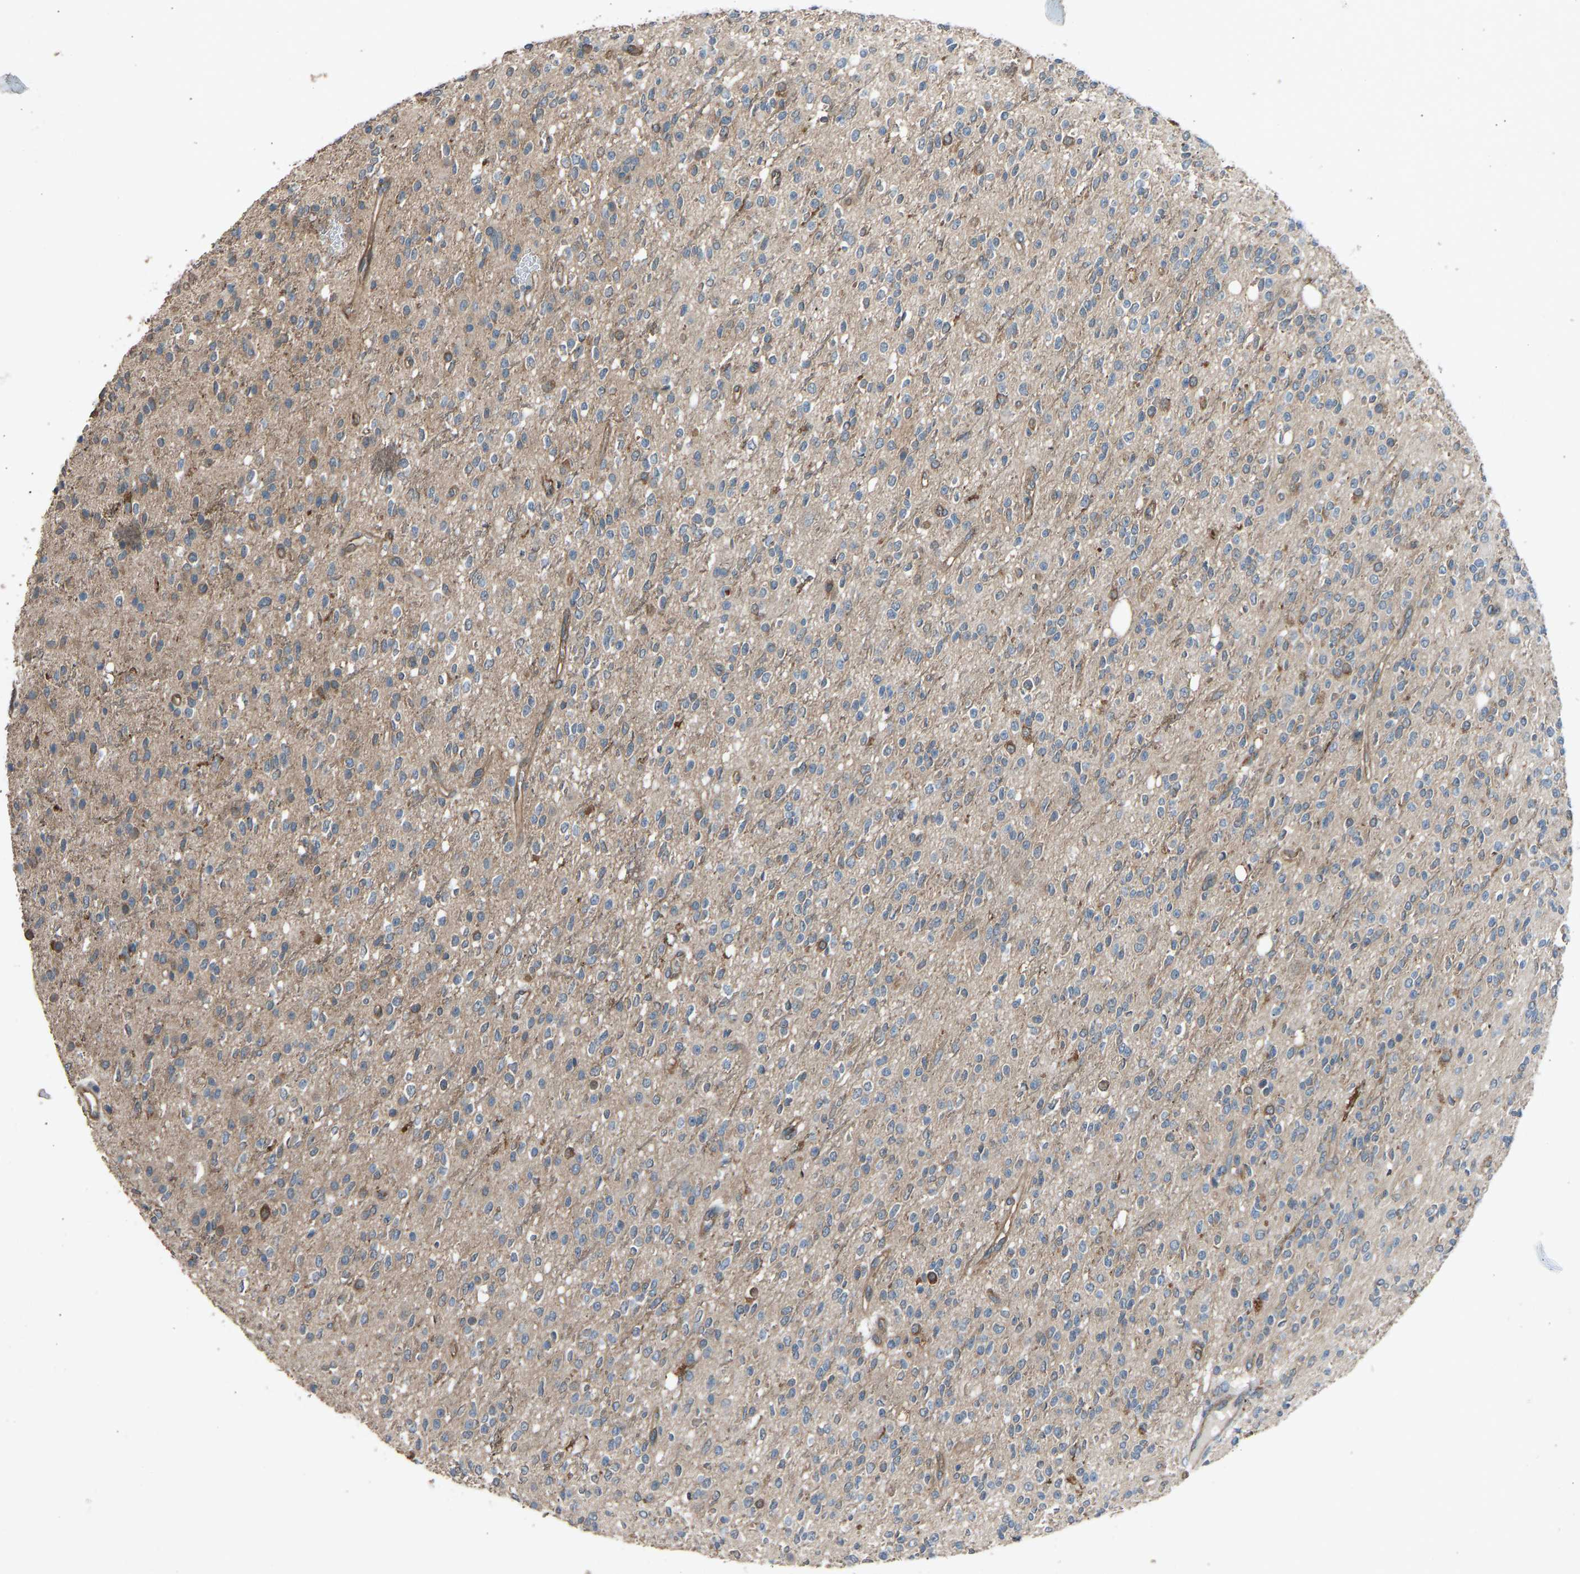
{"staining": {"intensity": "moderate", "quantity": "<25%", "location": "cytoplasmic/membranous"}, "tissue": "glioma", "cell_type": "Tumor cells", "image_type": "cancer", "snomed": [{"axis": "morphology", "description": "Glioma, malignant, High grade"}, {"axis": "topography", "description": "Brain"}], "caption": "Approximately <25% of tumor cells in human malignant high-grade glioma exhibit moderate cytoplasmic/membranous protein expression as visualized by brown immunohistochemical staining.", "gene": "SLC43A1", "patient": {"sex": "male", "age": 34}}